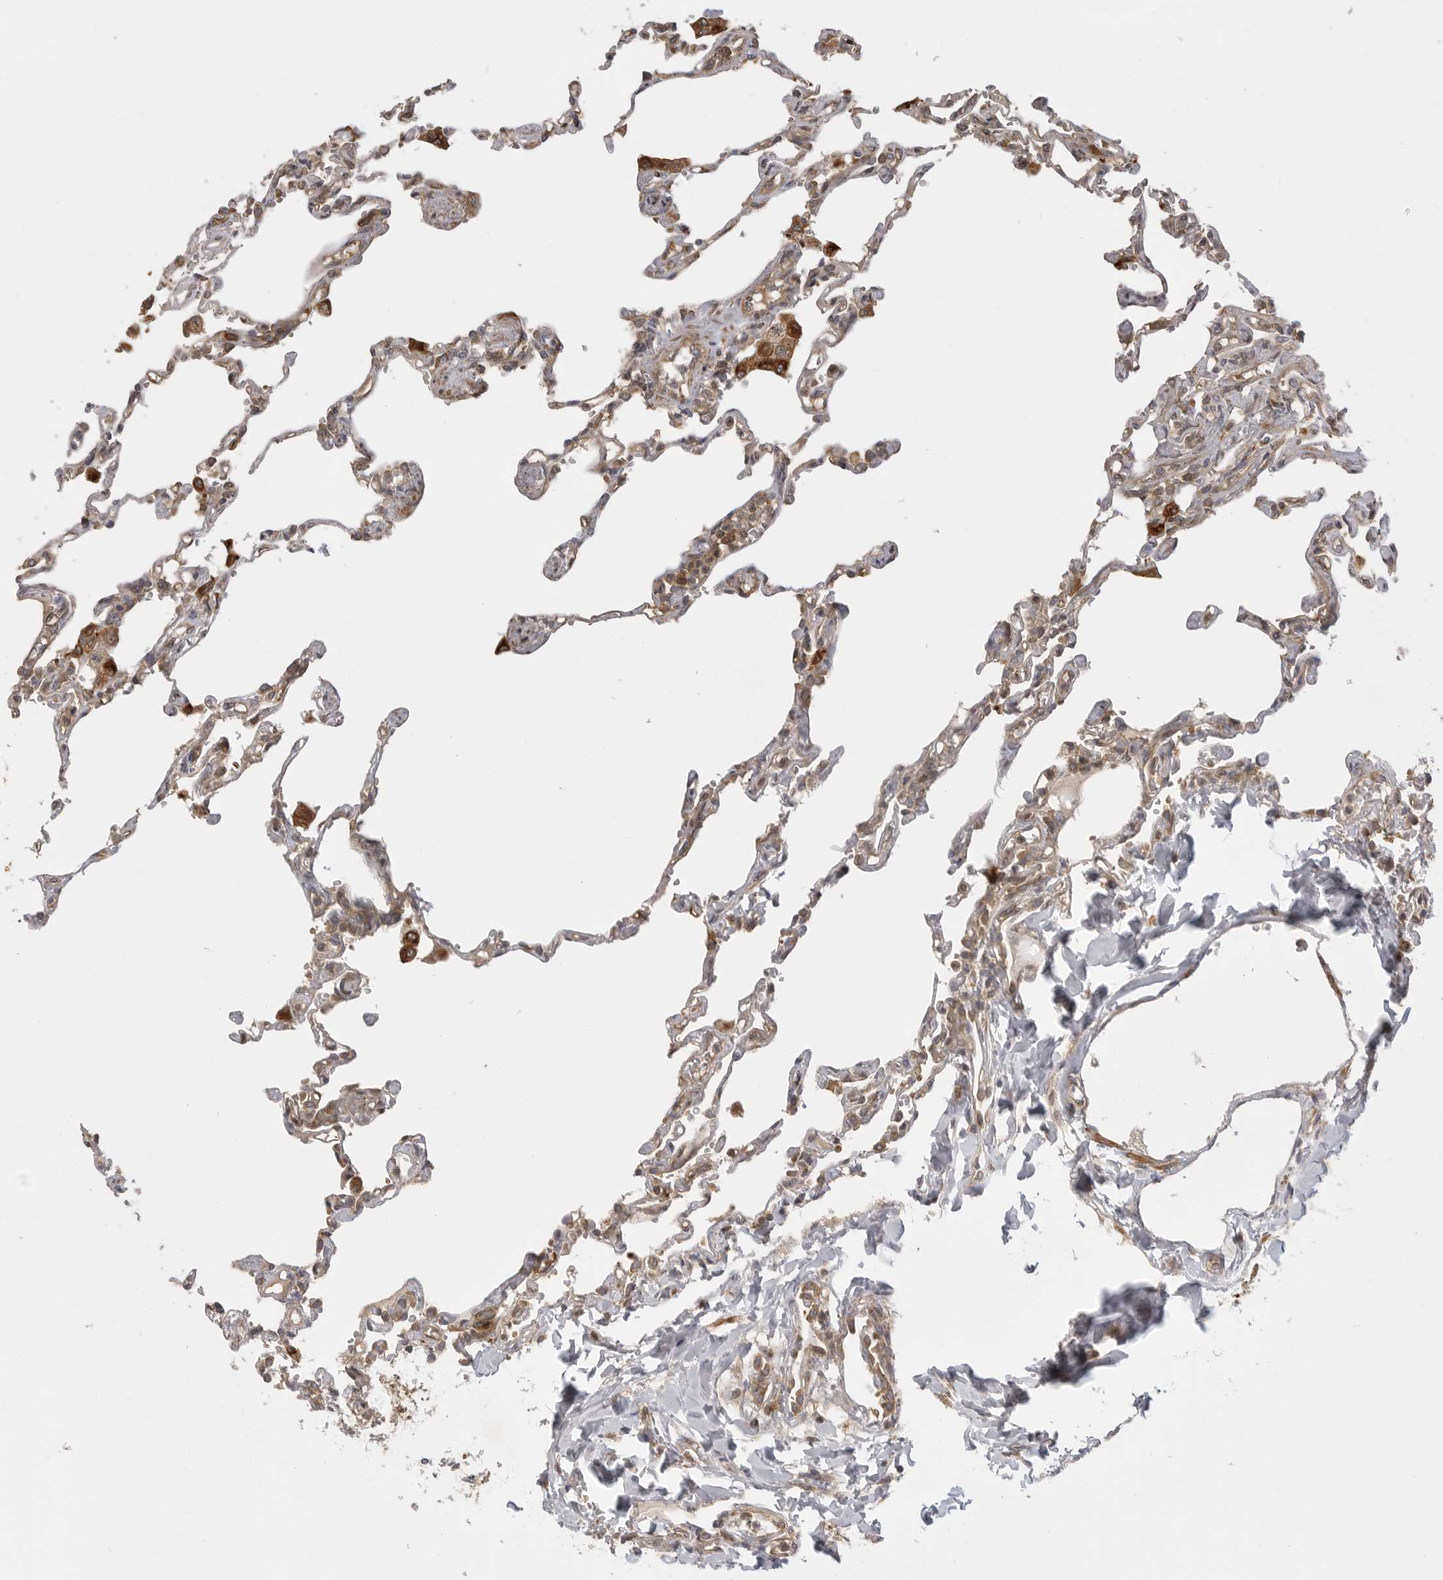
{"staining": {"intensity": "moderate", "quantity": ">75%", "location": "cytoplasmic/membranous"}, "tissue": "lung", "cell_type": "Alveolar cells", "image_type": "normal", "snomed": [{"axis": "morphology", "description": "Normal tissue, NOS"}, {"axis": "topography", "description": "Lung"}], "caption": "Alveolar cells show medium levels of moderate cytoplasmic/membranous staining in about >75% of cells in normal human lung.", "gene": "CCPG1", "patient": {"sex": "male", "age": 21}}